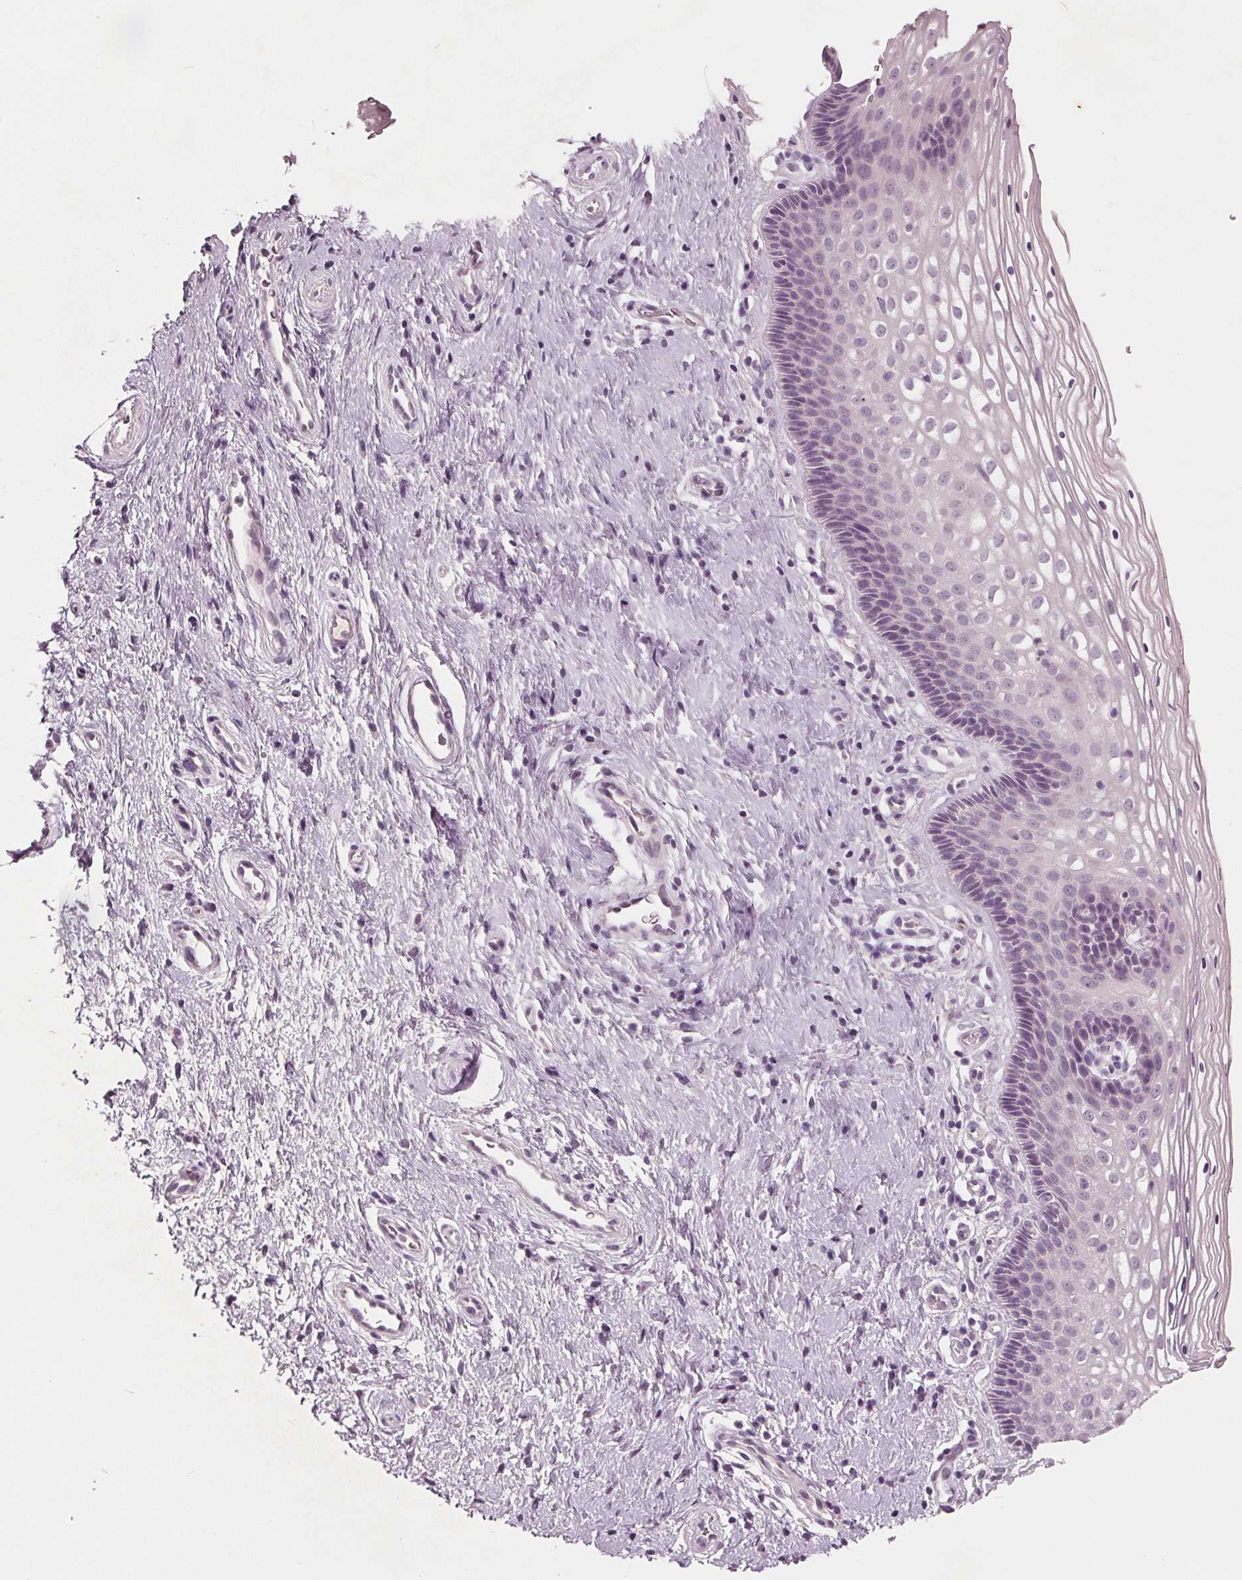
{"staining": {"intensity": "negative", "quantity": "none", "location": "none"}, "tissue": "cervix", "cell_type": "Glandular cells", "image_type": "normal", "snomed": [{"axis": "morphology", "description": "Normal tissue, NOS"}, {"axis": "topography", "description": "Cervix"}], "caption": "Immunohistochemistry (IHC) histopathology image of normal cervix stained for a protein (brown), which displays no staining in glandular cells.", "gene": "TKFC", "patient": {"sex": "female", "age": 34}}